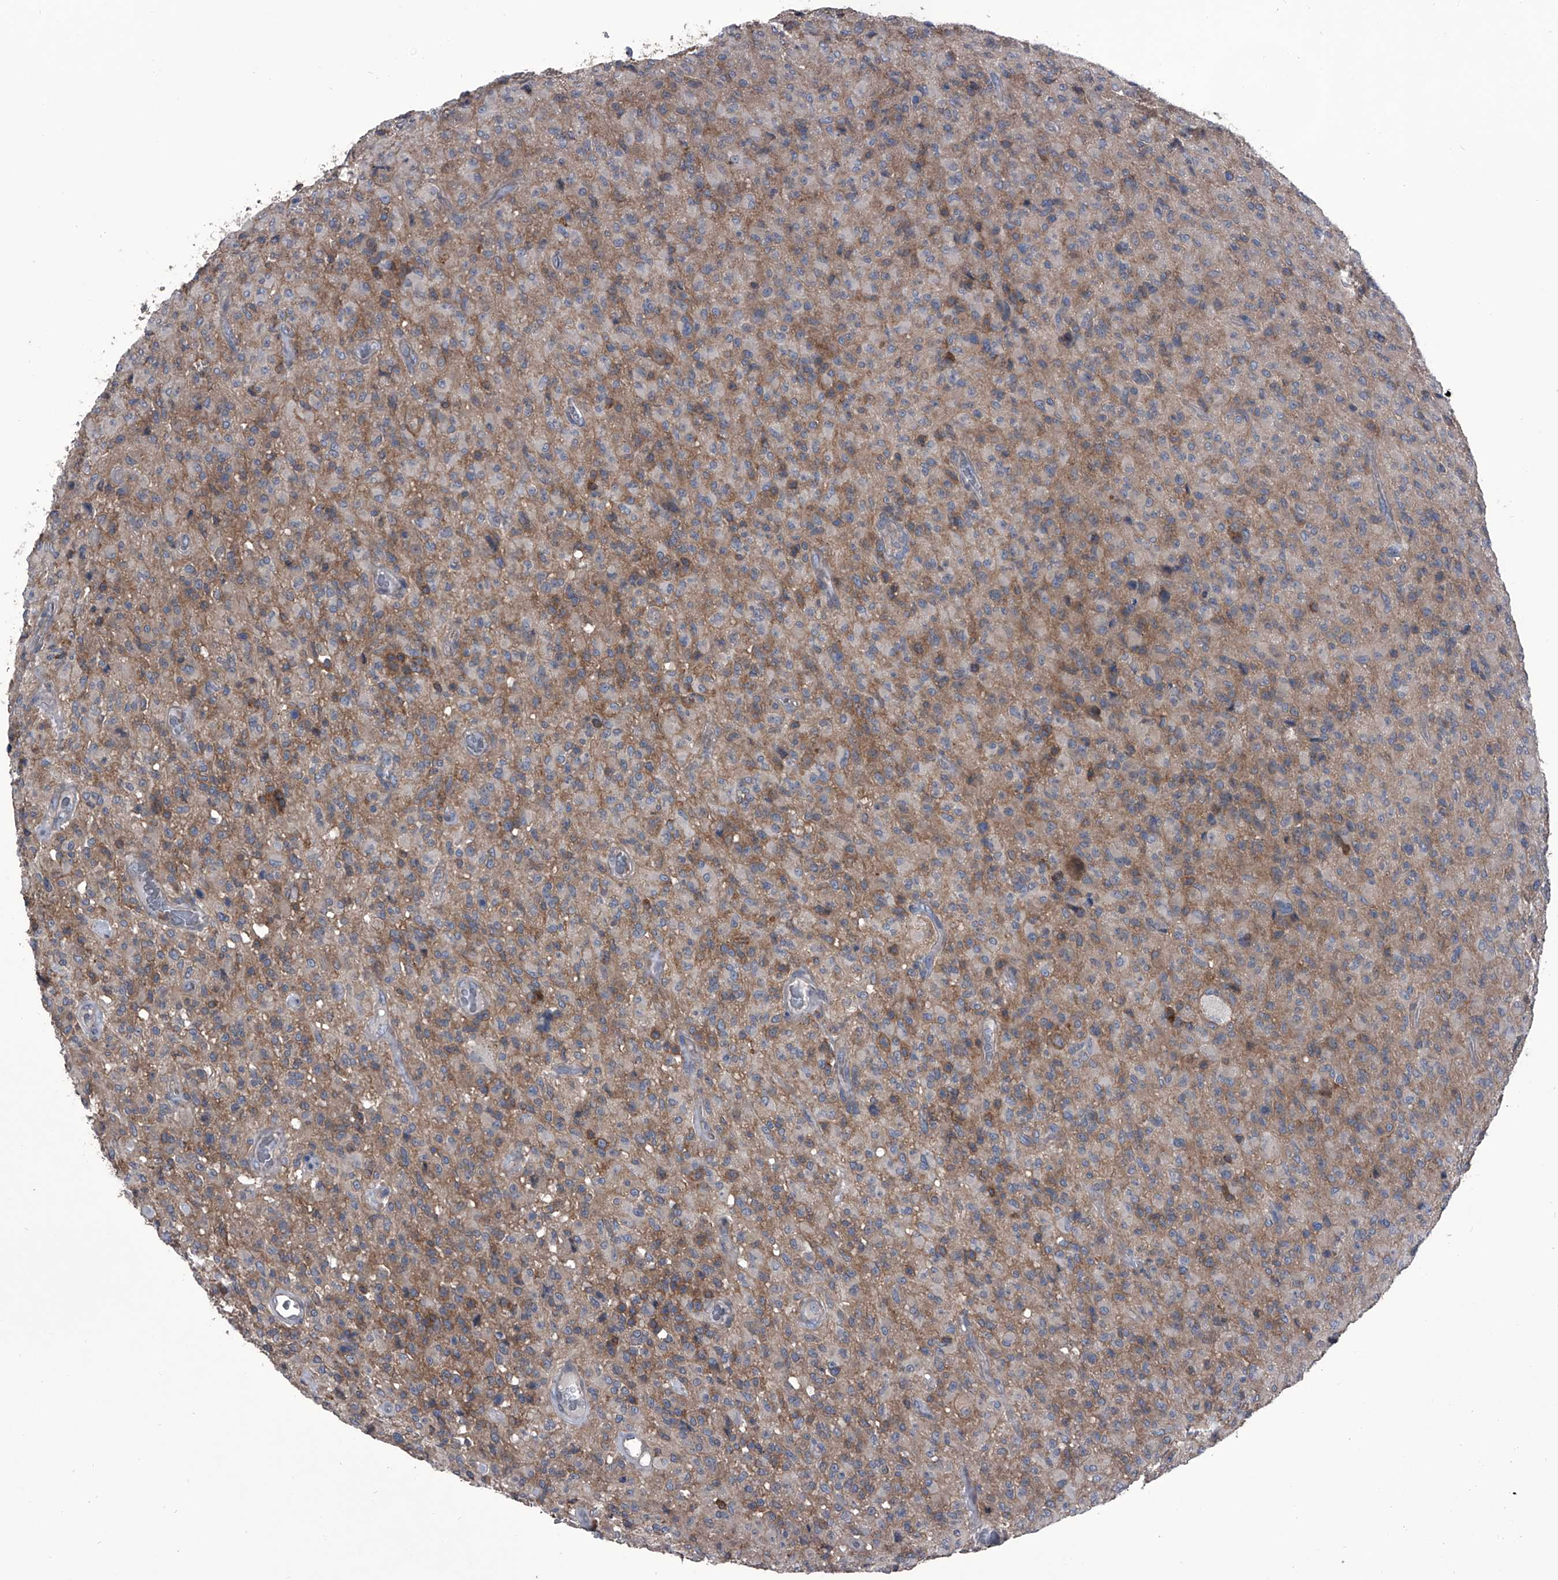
{"staining": {"intensity": "negative", "quantity": "none", "location": "none"}, "tissue": "glioma", "cell_type": "Tumor cells", "image_type": "cancer", "snomed": [{"axis": "morphology", "description": "Glioma, malignant, High grade"}, {"axis": "topography", "description": "Brain"}], "caption": "A high-resolution image shows immunohistochemistry (IHC) staining of glioma, which displays no significant staining in tumor cells.", "gene": "PIP5K1A", "patient": {"sex": "female", "age": 57}}